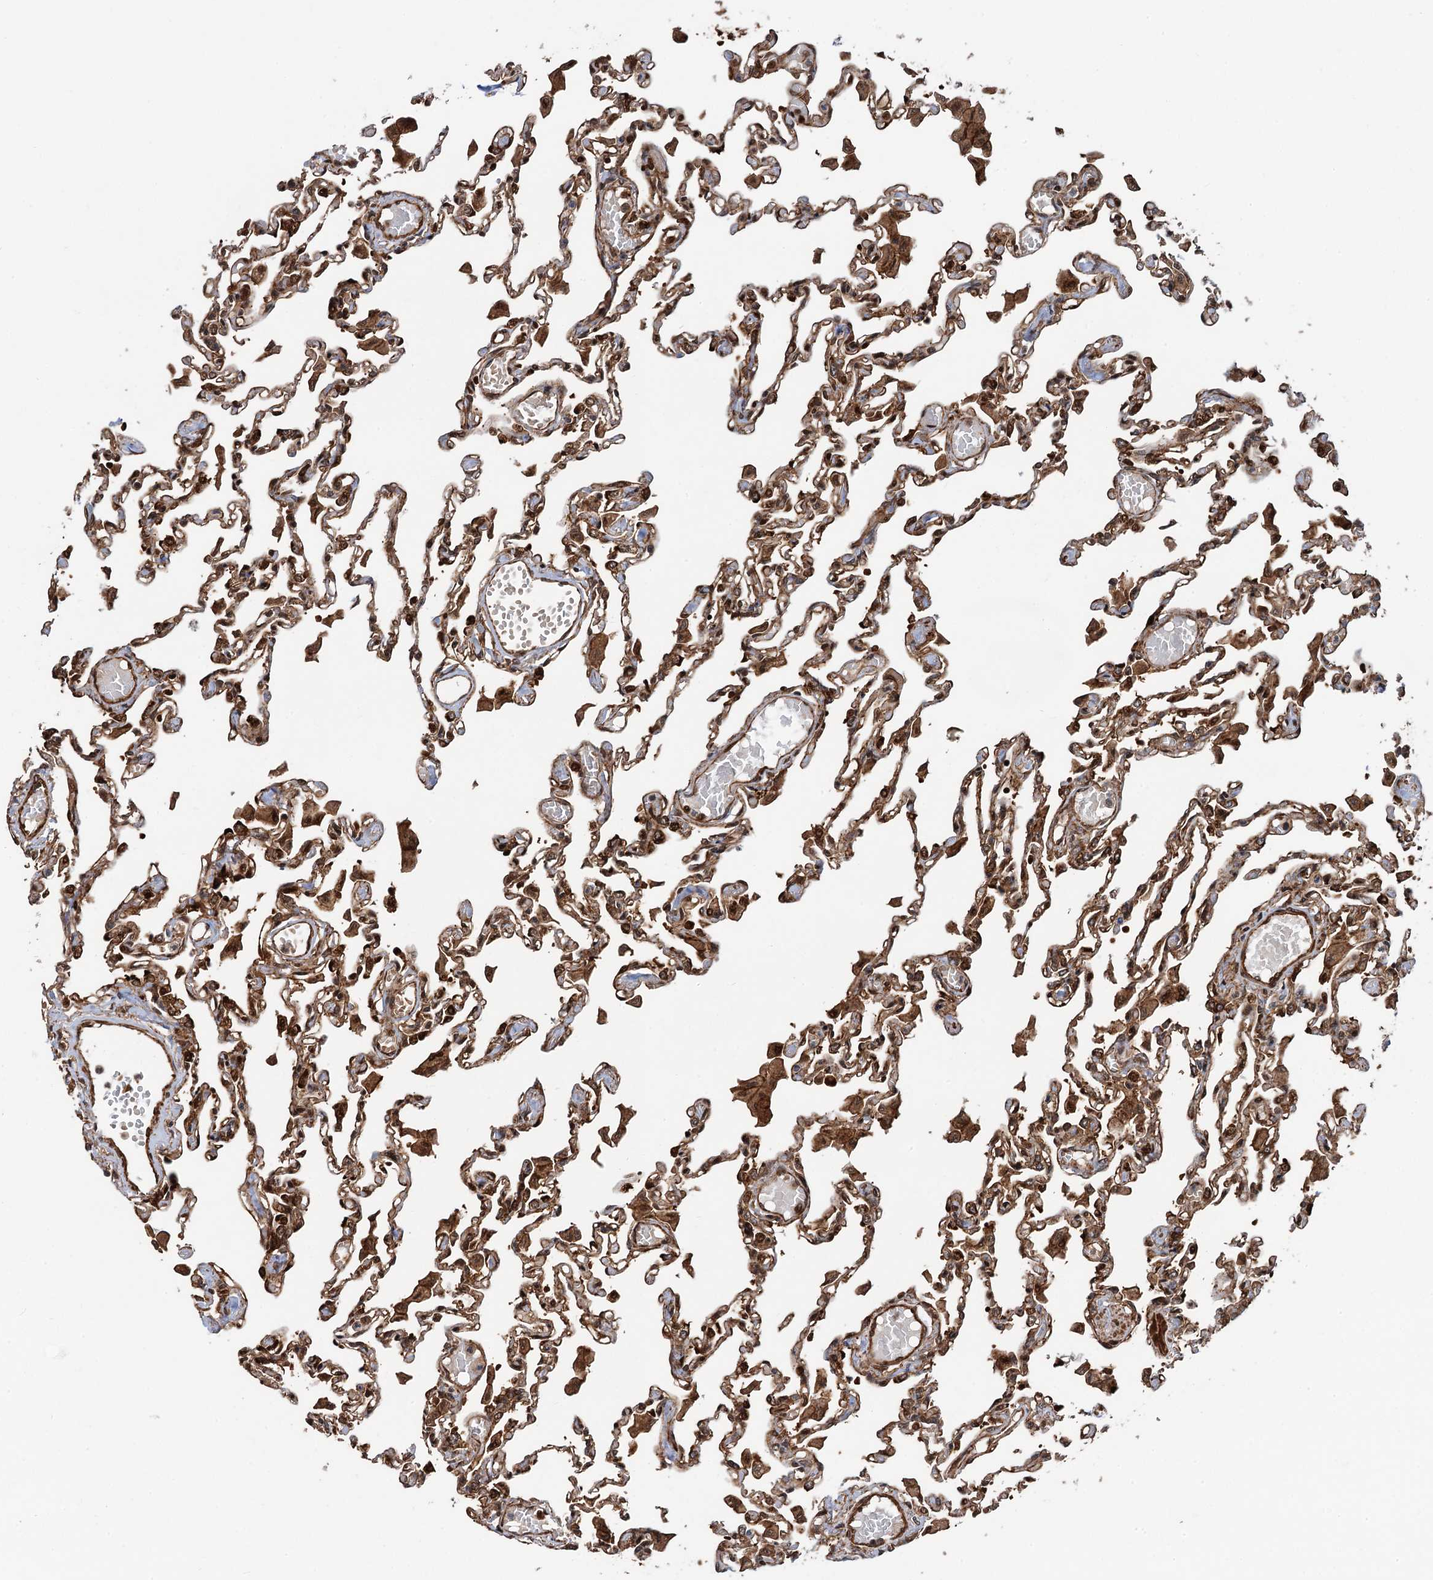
{"staining": {"intensity": "moderate", "quantity": ">75%", "location": "cytoplasmic/membranous"}, "tissue": "lung", "cell_type": "Alveolar cells", "image_type": "normal", "snomed": [{"axis": "morphology", "description": "Normal tissue, NOS"}, {"axis": "topography", "description": "Bronchus"}, {"axis": "topography", "description": "Lung"}], "caption": "A brown stain shows moderate cytoplasmic/membranous positivity of a protein in alveolar cells of unremarkable lung.", "gene": "SNRNP25", "patient": {"sex": "female", "age": 49}}